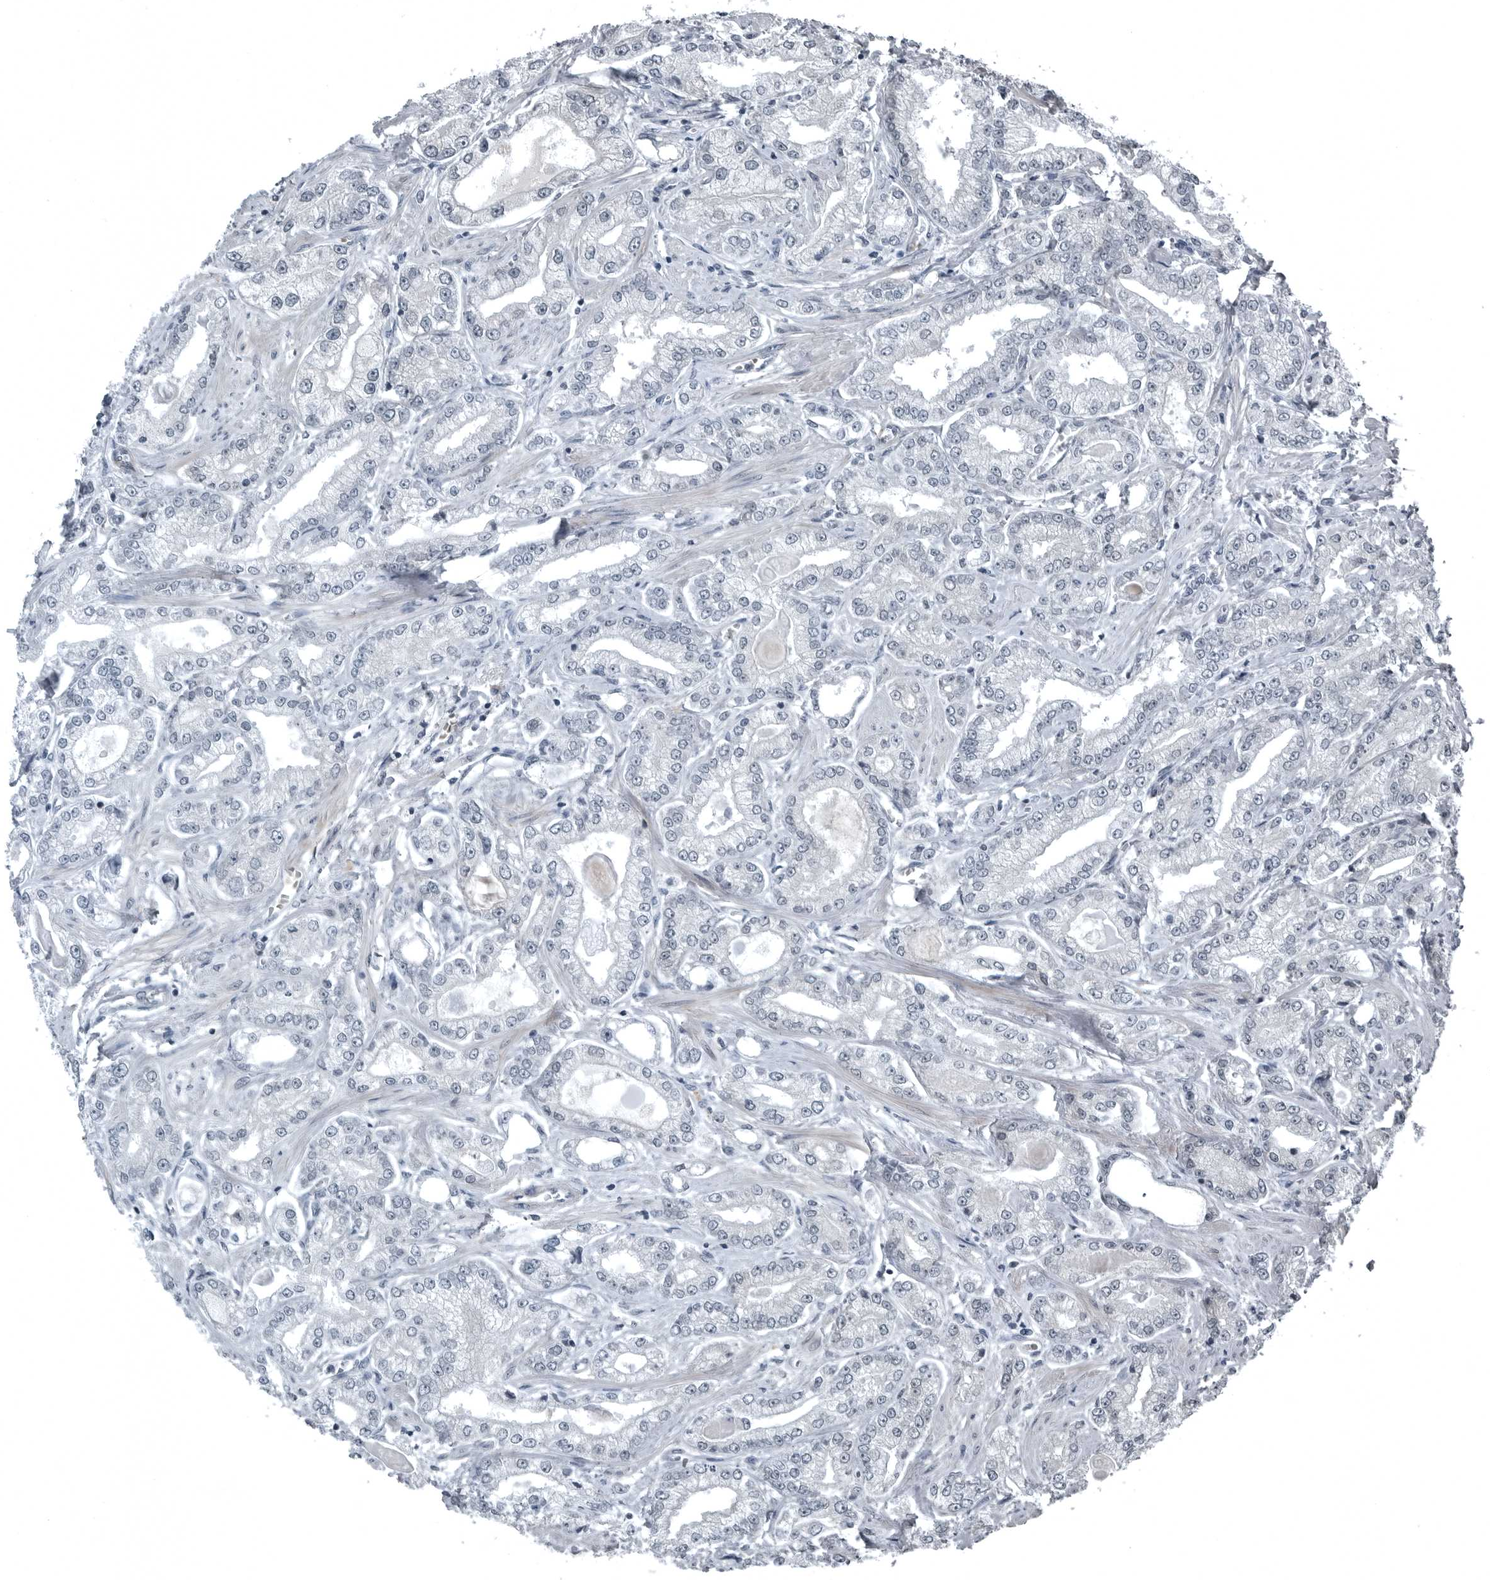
{"staining": {"intensity": "negative", "quantity": "none", "location": "none"}, "tissue": "prostate cancer", "cell_type": "Tumor cells", "image_type": "cancer", "snomed": [{"axis": "morphology", "description": "Adenocarcinoma, Low grade"}, {"axis": "topography", "description": "Prostate"}], "caption": "Tumor cells are negative for brown protein staining in prostate cancer. (DAB (3,3'-diaminobenzidine) immunohistochemistry (IHC) with hematoxylin counter stain).", "gene": "GAK", "patient": {"sex": "male", "age": 62}}